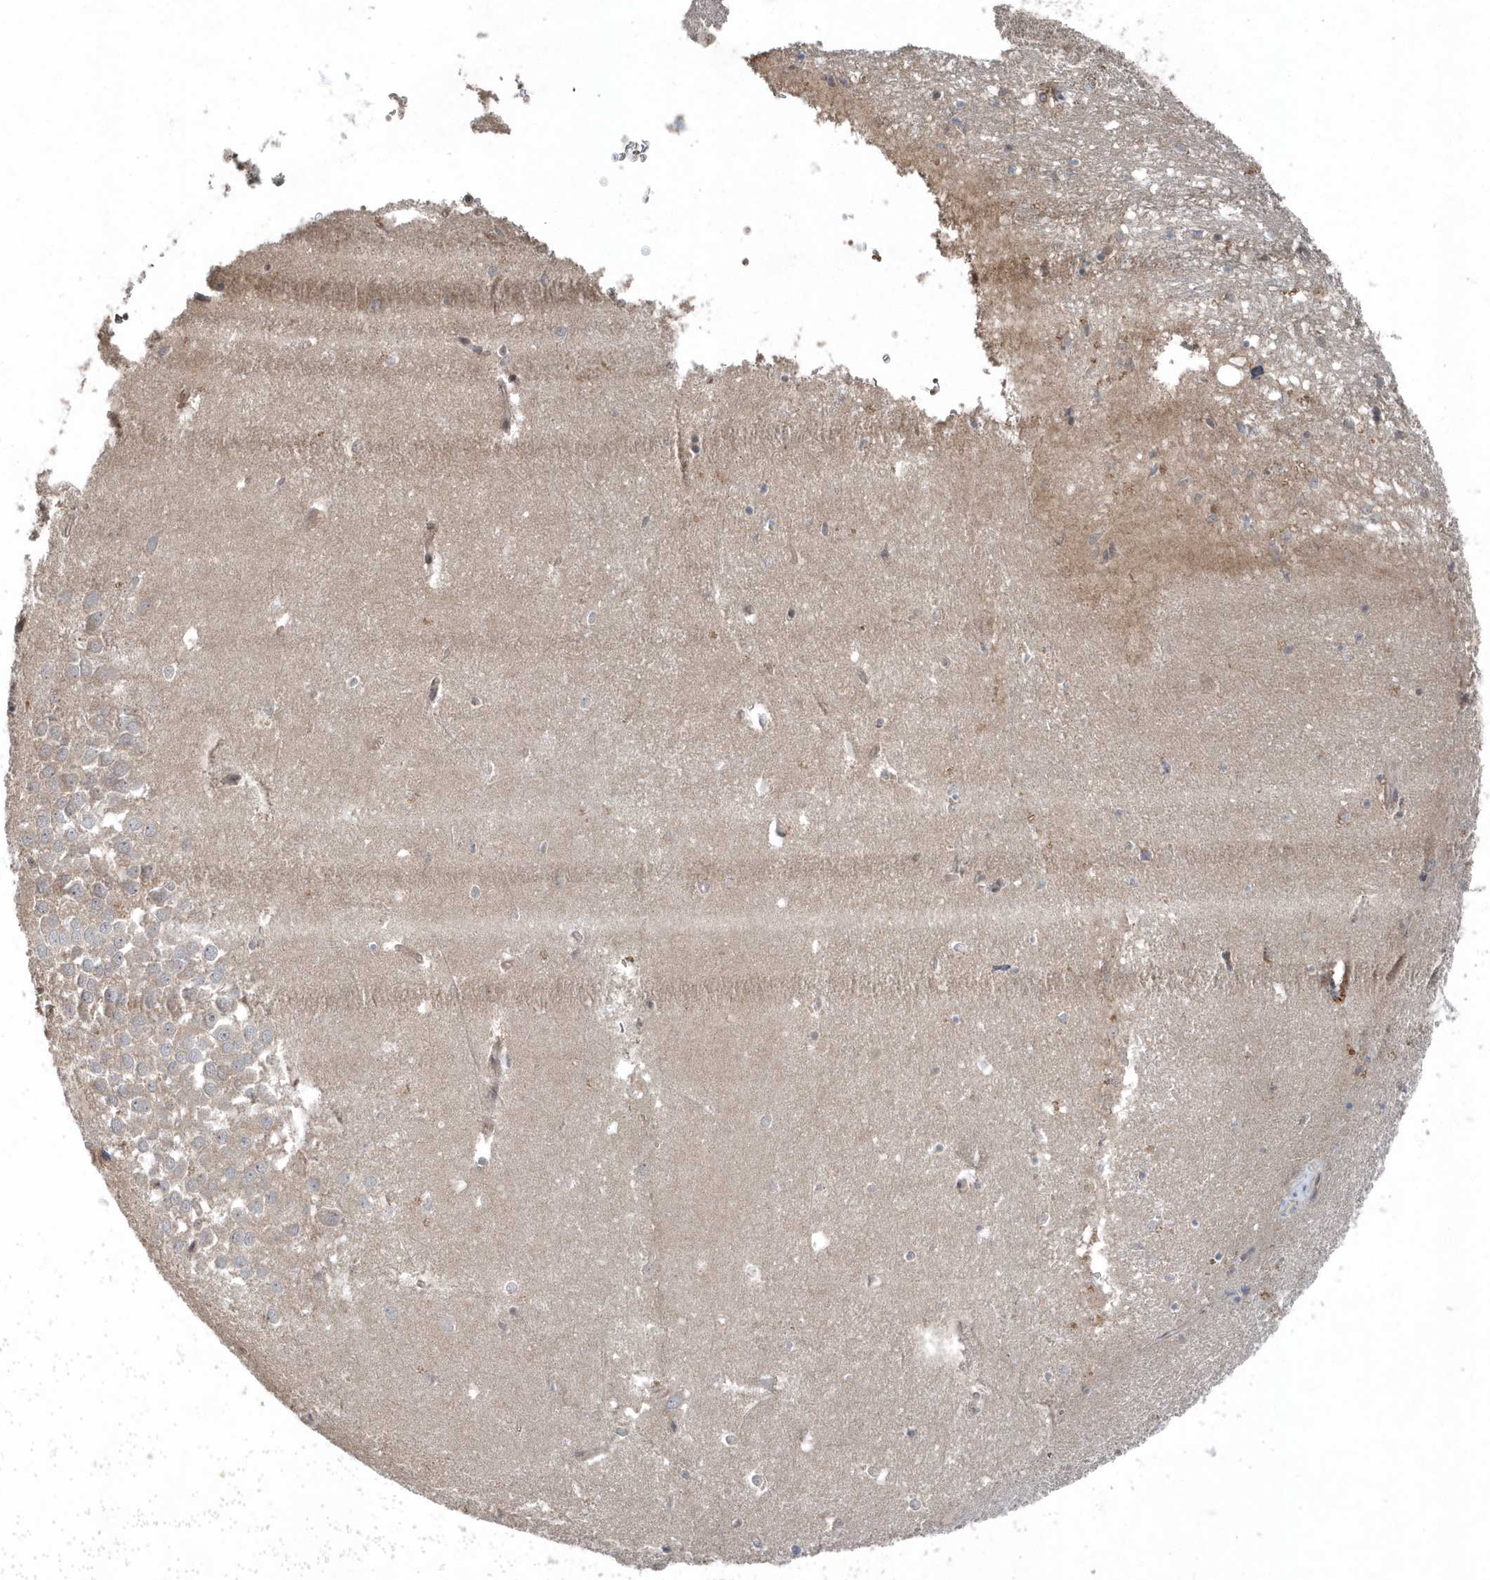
{"staining": {"intensity": "weak", "quantity": "25%-75%", "location": "nuclear"}, "tissue": "hippocampus", "cell_type": "Glial cells", "image_type": "normal", "snomed": [{"axis": "morphology", "description": "Normal tissue, NOS"}, {"axis": "topography", "description": "Hippocampus"}], "caption": "DAB (3,3'-diaminobenzidine) immunohistochemical staining of benign hippocampus exhibits weak nuclear protein staining in about 25%-75% of glial cells.", "gene": "QTRT2", "patient": {"sex": "female", "age": 64}}